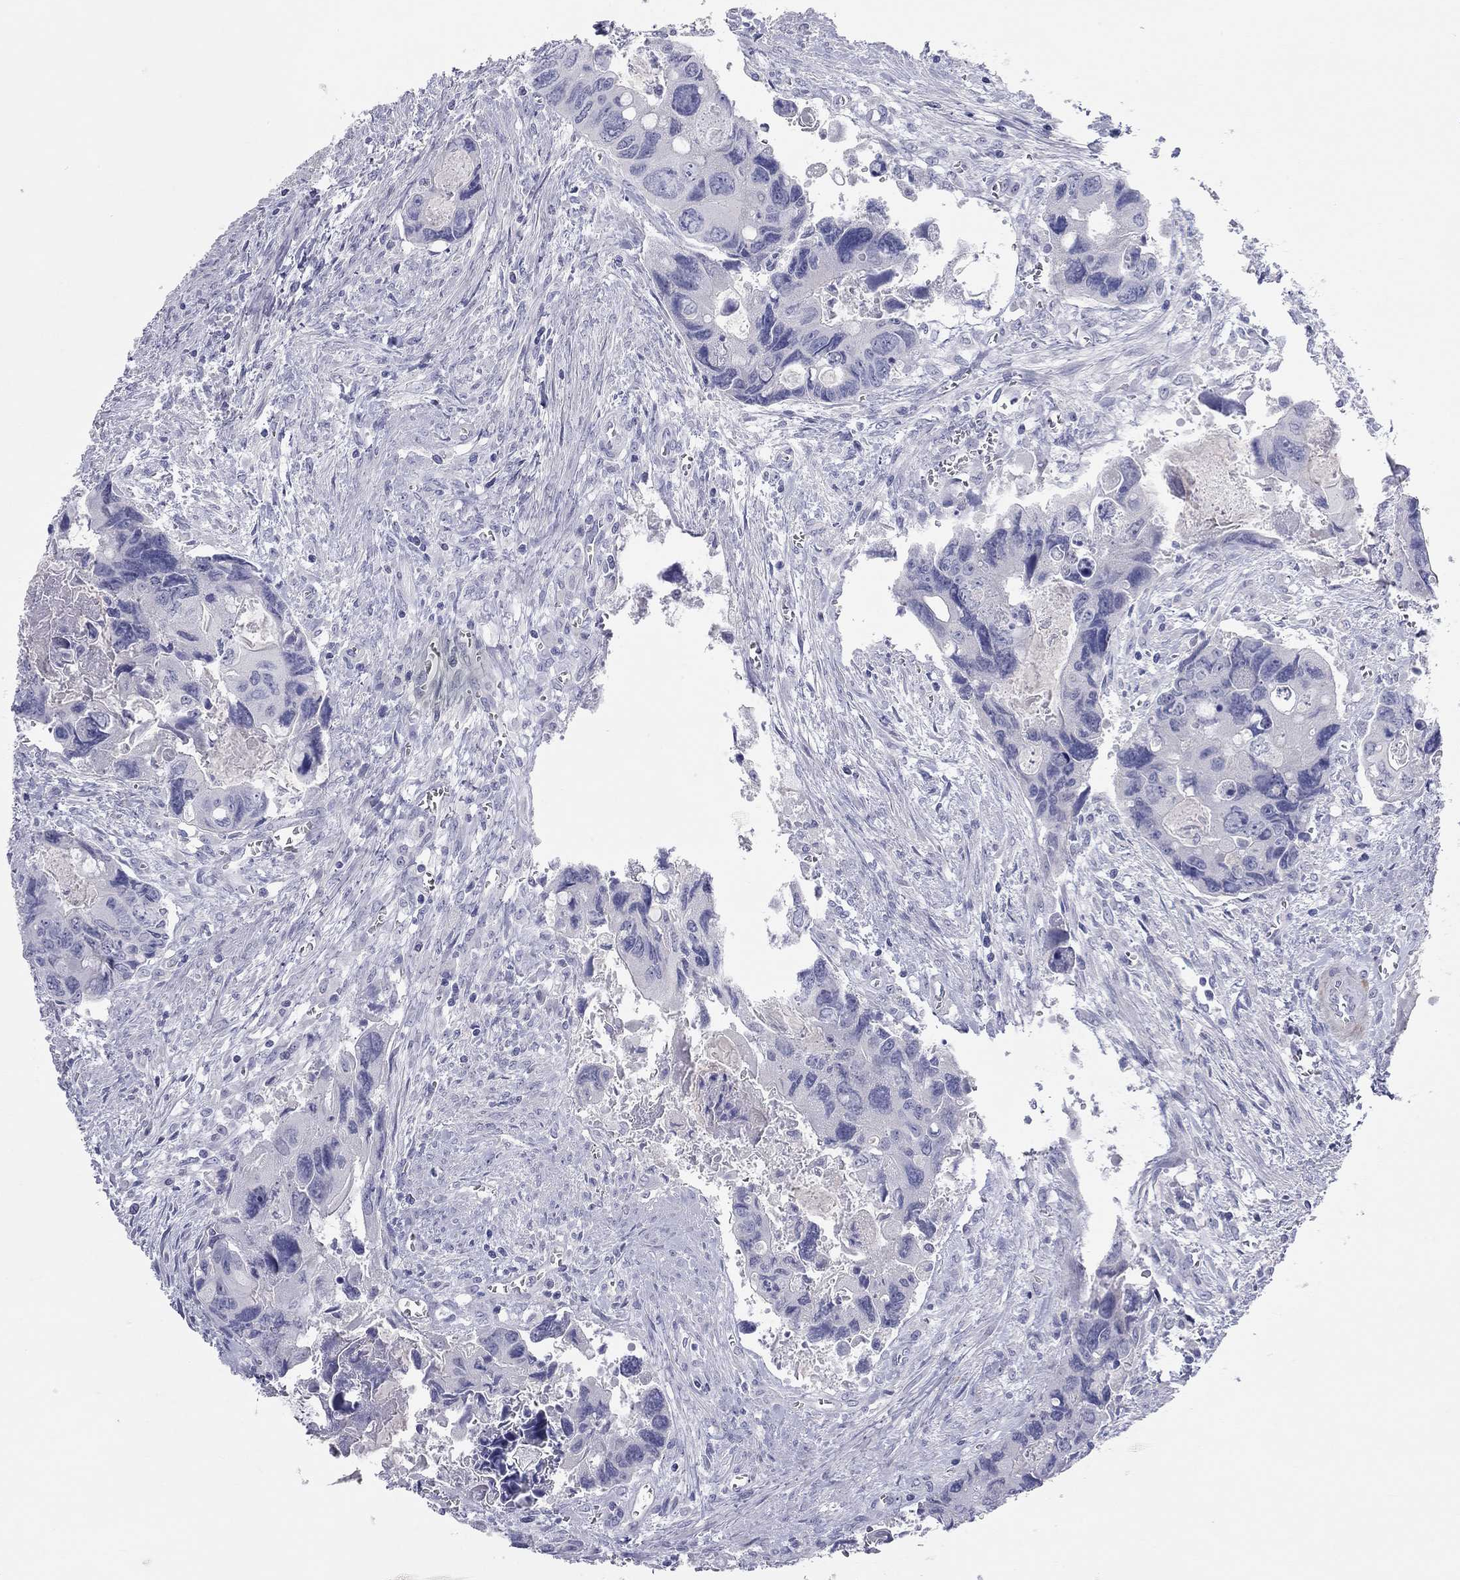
{"staining": {"intensity": "negative", "quantity": "none", "location": "none"}, "tissue": "colorectal cancer", "cell_type": "Tumor cells", "image_type": "cancer", "snomed": [{"axis": "morphology", "description": "Adenocarcinoma, NOS"}, {"axis": "topography", "description": "Rectum"}], "caption": "Immunohistochemistry photomicrograph of colorectal adenocarcinoma stained for a protein (brown), which exhibits no positivity in tumor cells.", "gene": "PCDHGC5", "patient": {"sex": "male", "age": 62}}